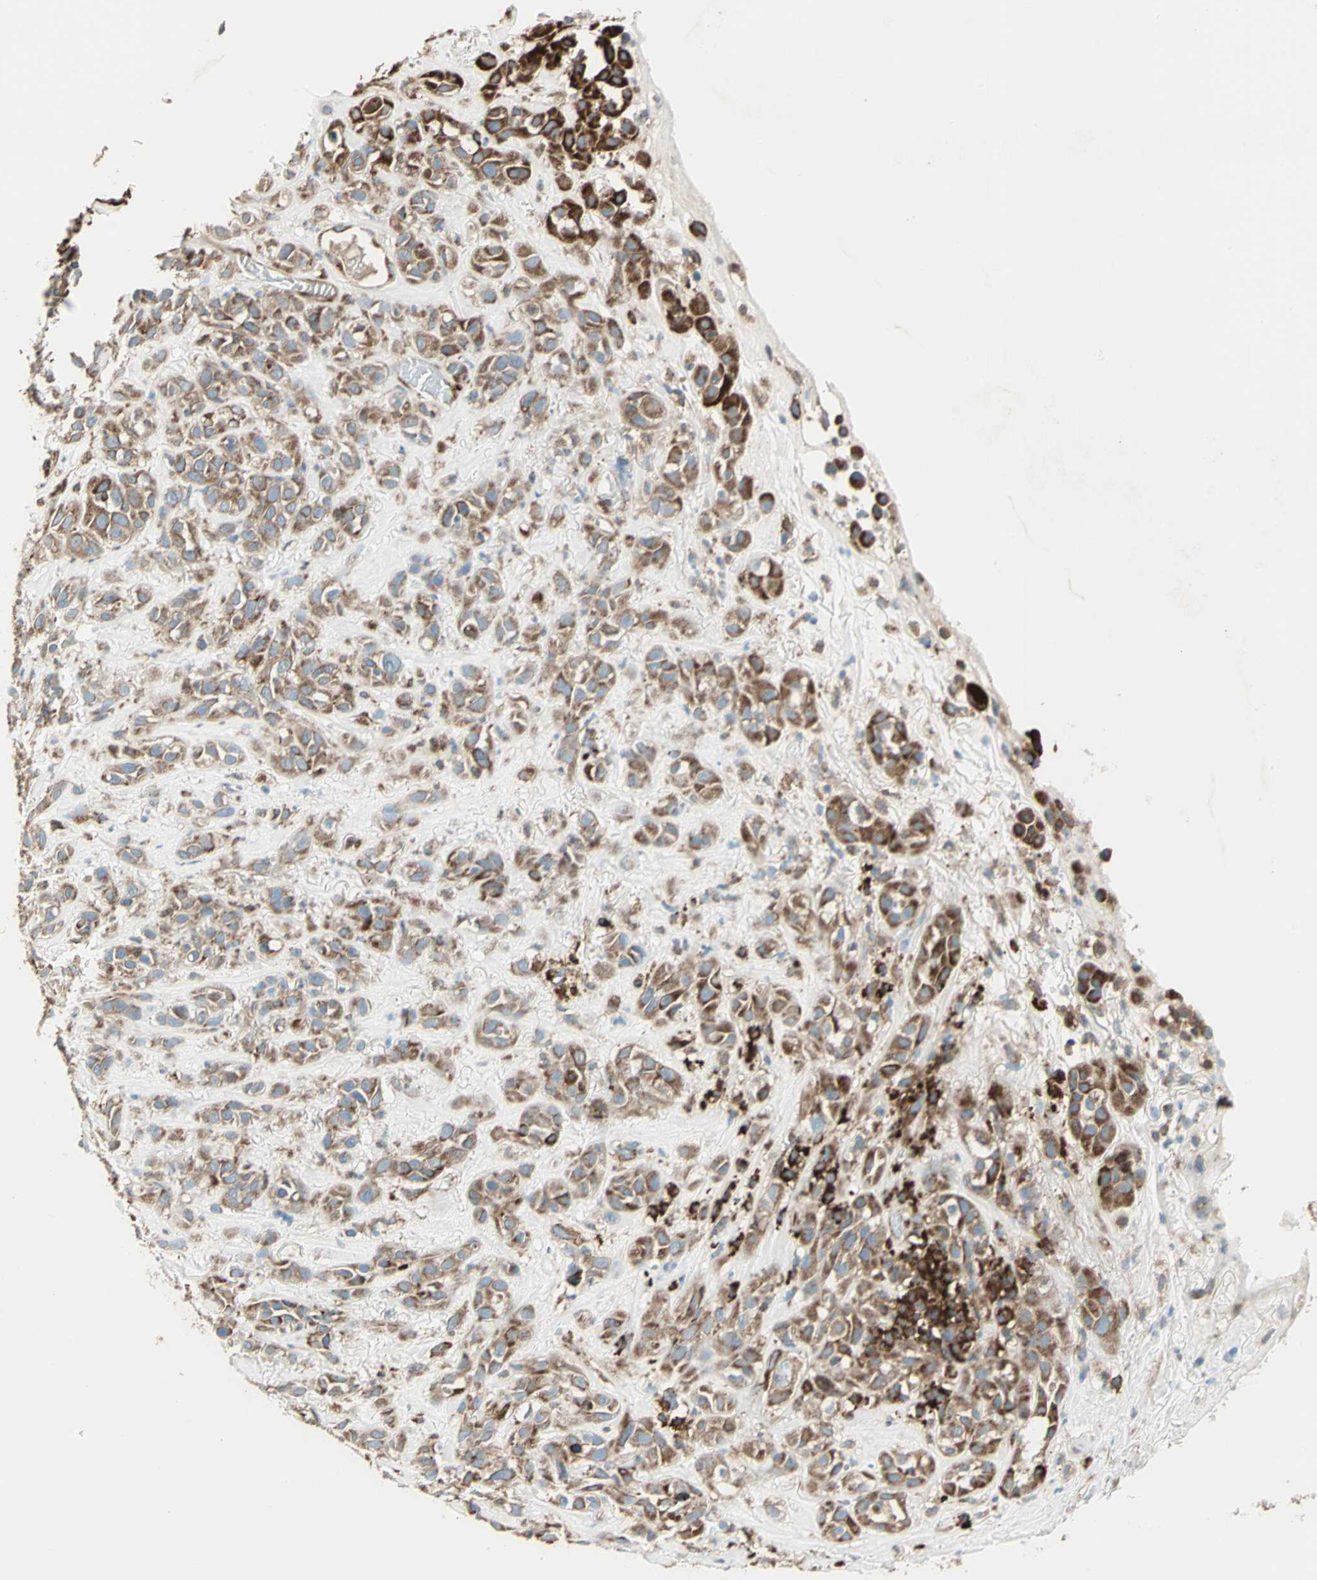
{"staining": {"intensity": "moderate", "quantity": ">75%", "location": "cytoplasmic/membranous"}, "tissue": "head and neck cancer", "cell_type": "Tumor cells", "image_type": "cancer", "snomed": [{"axis": "morphology", "description": "Squamous cell carcinoma, NOS"}, {"axis": "topography", "description": "Head-Neck"}], "caption": "Protein staining displays moderate cytoplasmic/membranous staining in approximately >75% of tumor cells in head and neck squamous cell carcinoma.", "gene": "PDIA4", "patient": {"sex": "male", "age": 62}}